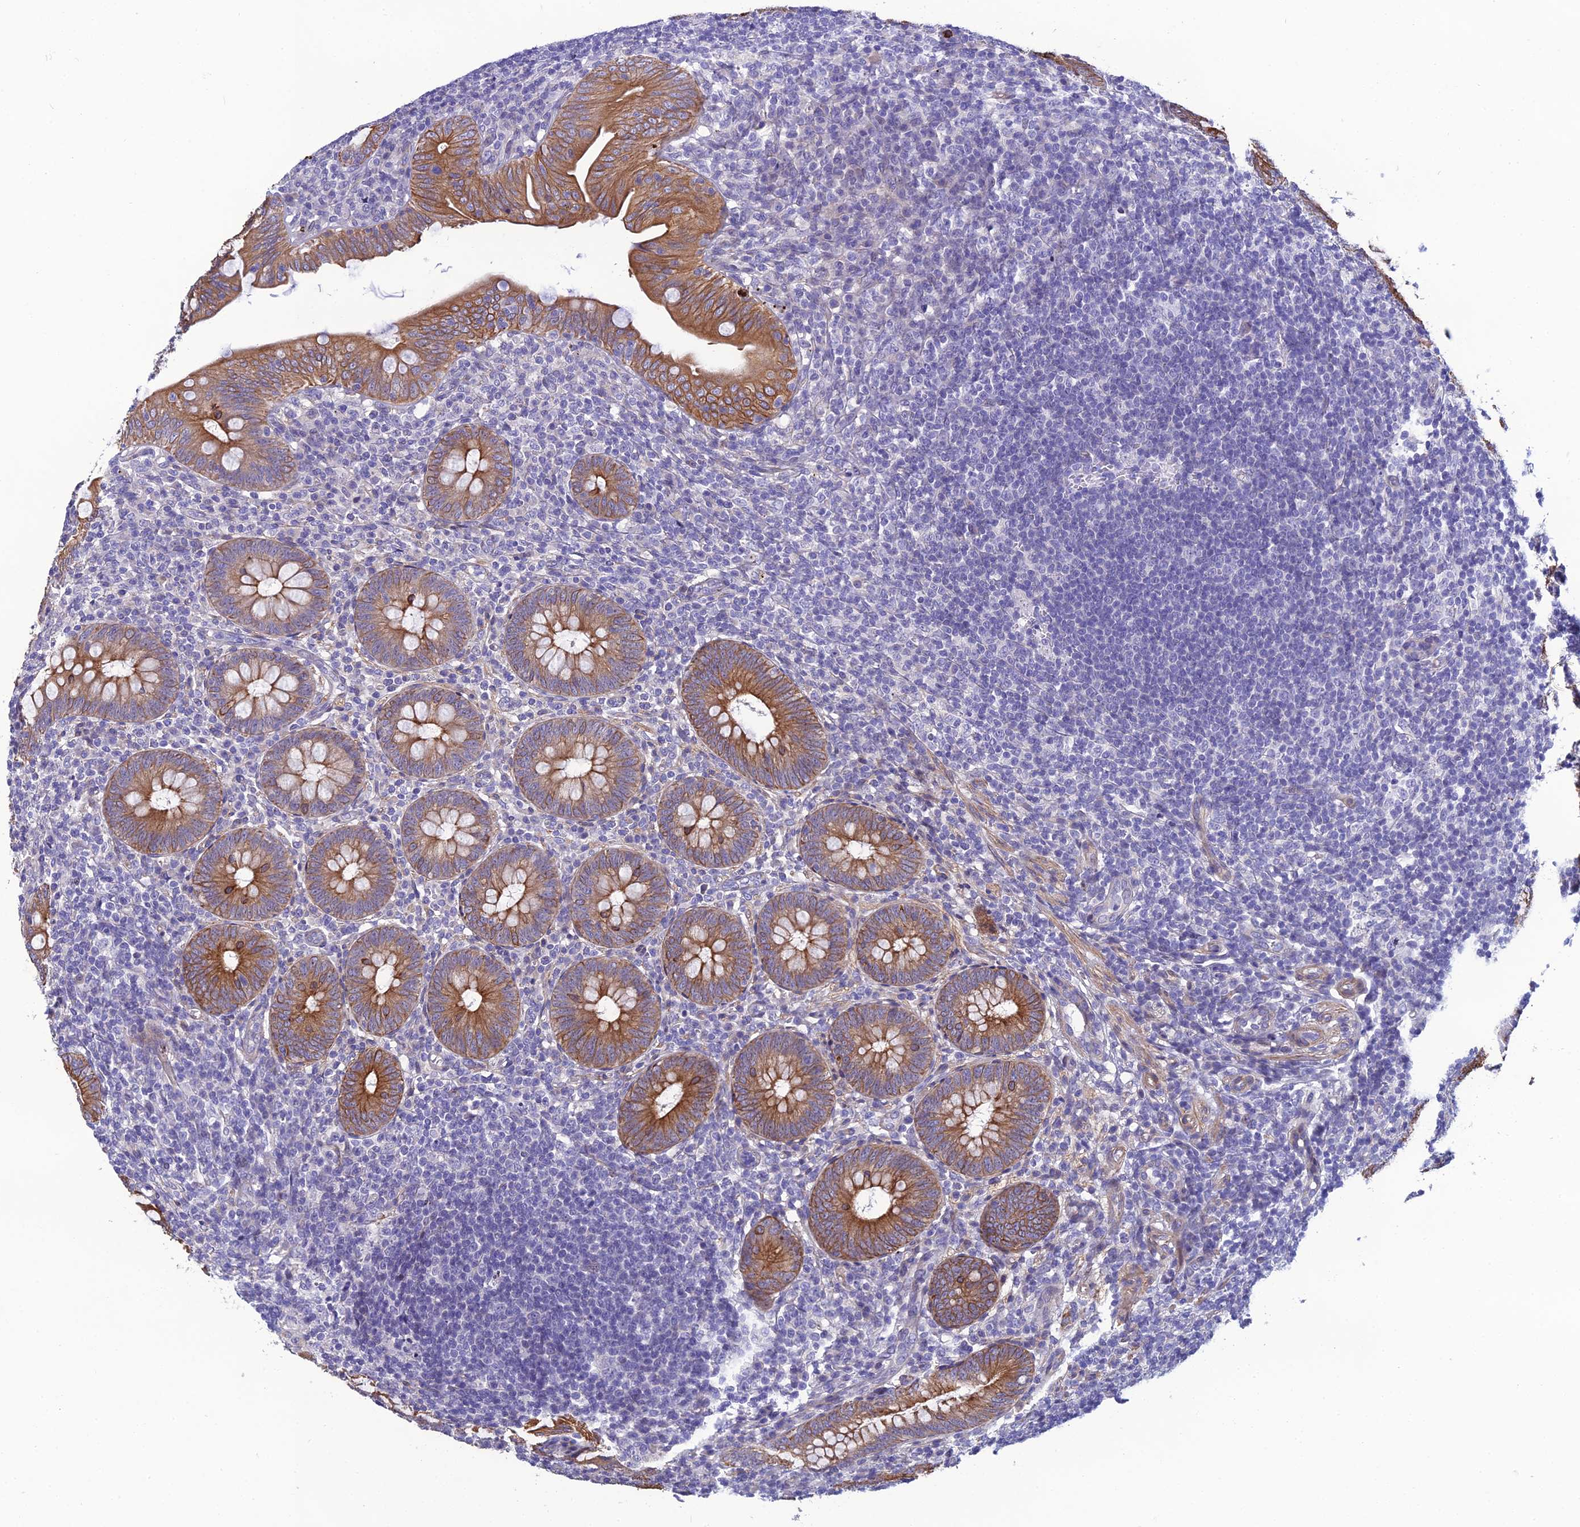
{"staining": {"intensity": "moderate", "quantity": ">75%", "location": "cytoplasmic/membranous"}, "tissue": "appendix", "cell_type": "Glandular cells", "image_type": "normal", "snomed": [{"axis": "morphology", "description": "Normal tissue, NOS"}, {"axis": "topography", "description": "Appendix"}], "caption": "Immunohistochemical staining of normal appendix demonstrates medium levels of moderate cytoplasmic/membranous positivity in approximately >75% of glandular cells.", "gene": "LZTS2", "patient": {"sex": "male", "age": 14}}